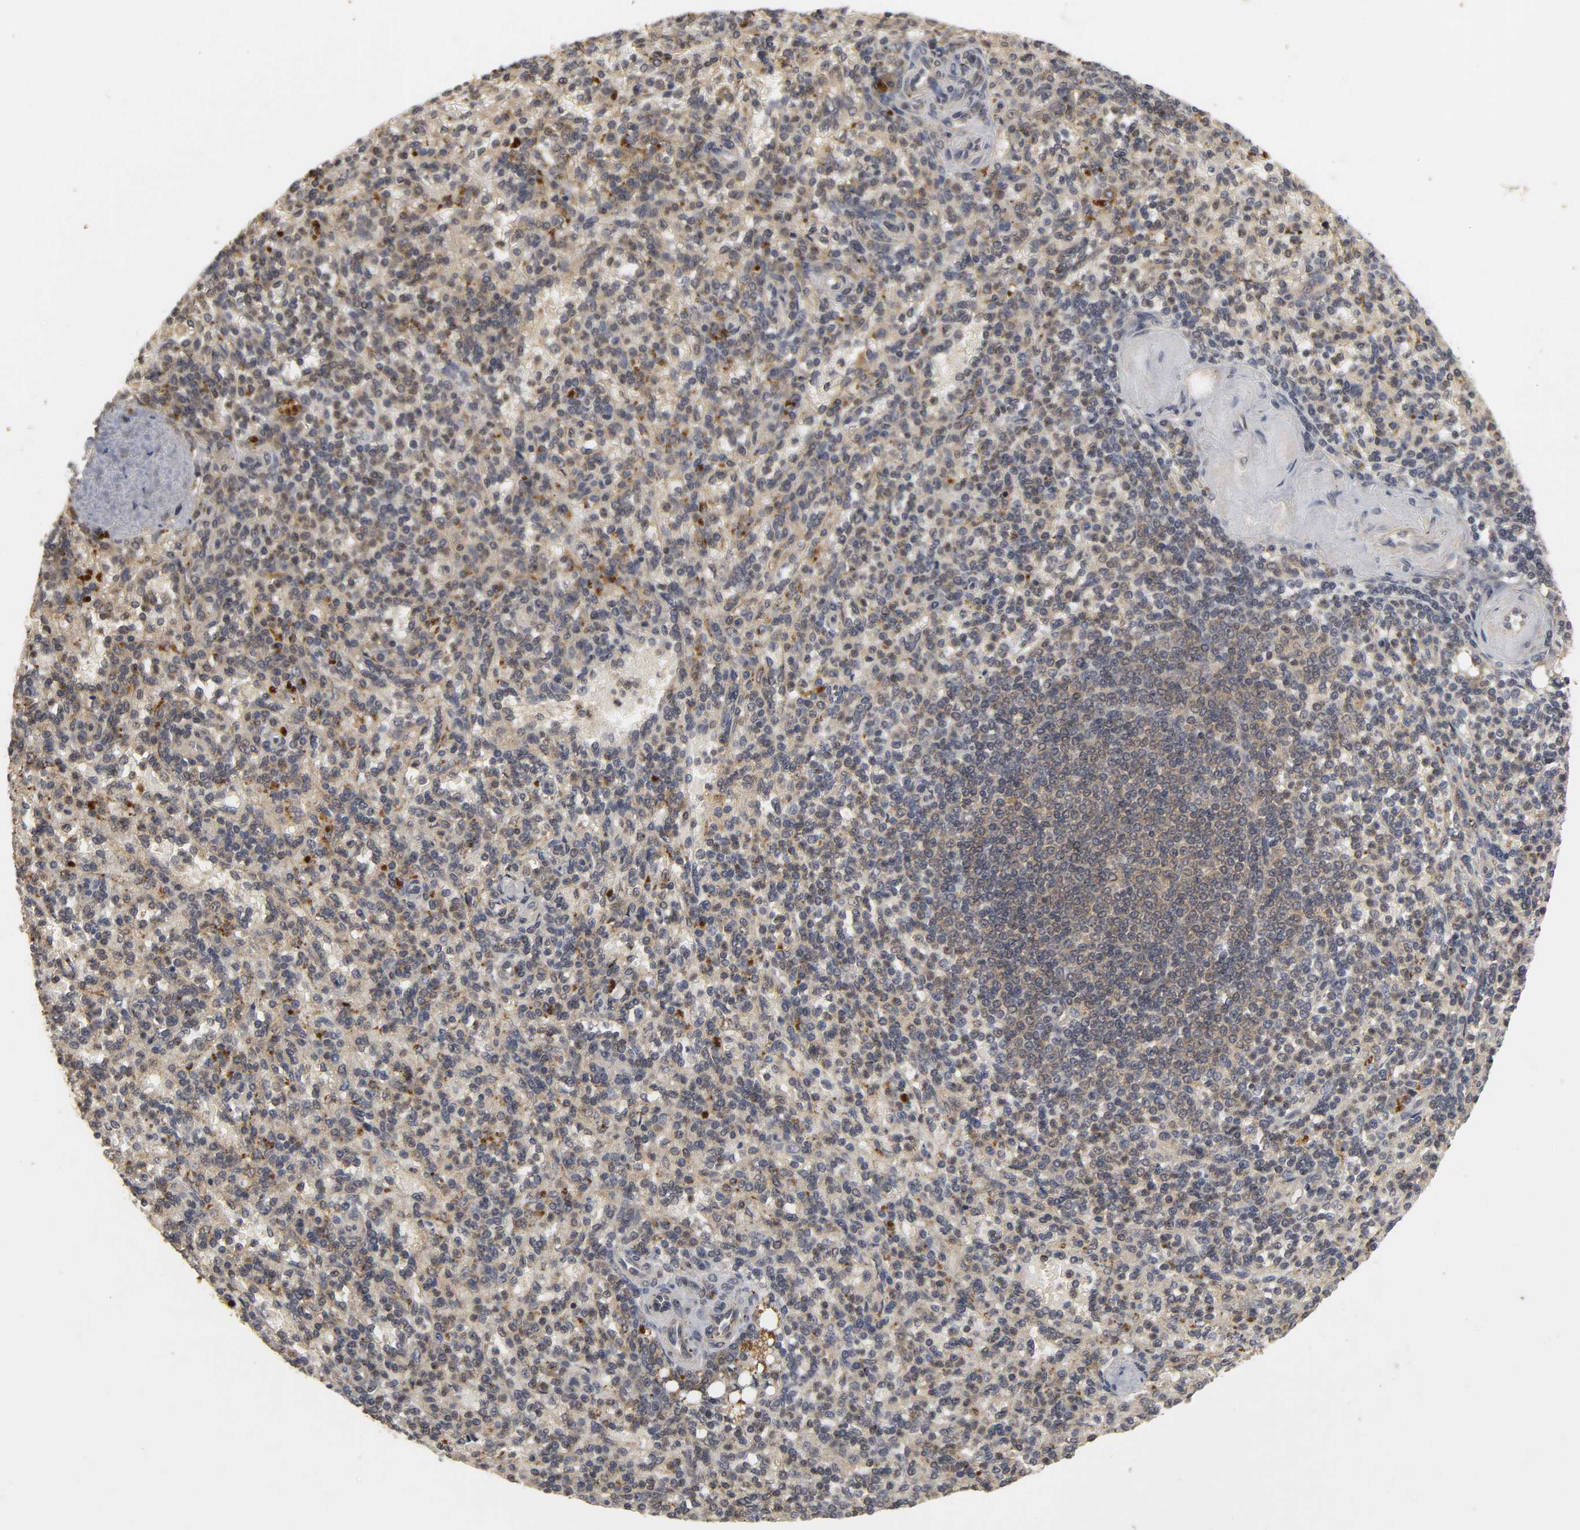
{"staining": {"intensity": "moderate", "quantity": ">75%", "location": "cytoplasmic/membranous"}, "tissue": "spleen", "cell_type": "Cells in red pulp", "image_type": "normal", "snomed": [{"axis": "morphology", "description": "Normal tissue, NOS"}, {"axis": "topography", "description": "Spleen"}], "caption": "Immunohistochemical staining of unremarkable spleen displays moderate cytoplasmic/membranous protein staining in approximately >75% of cells in red pulp.", "gene": "TRAF6", "patient": {"sex": "female", "age": 74}}